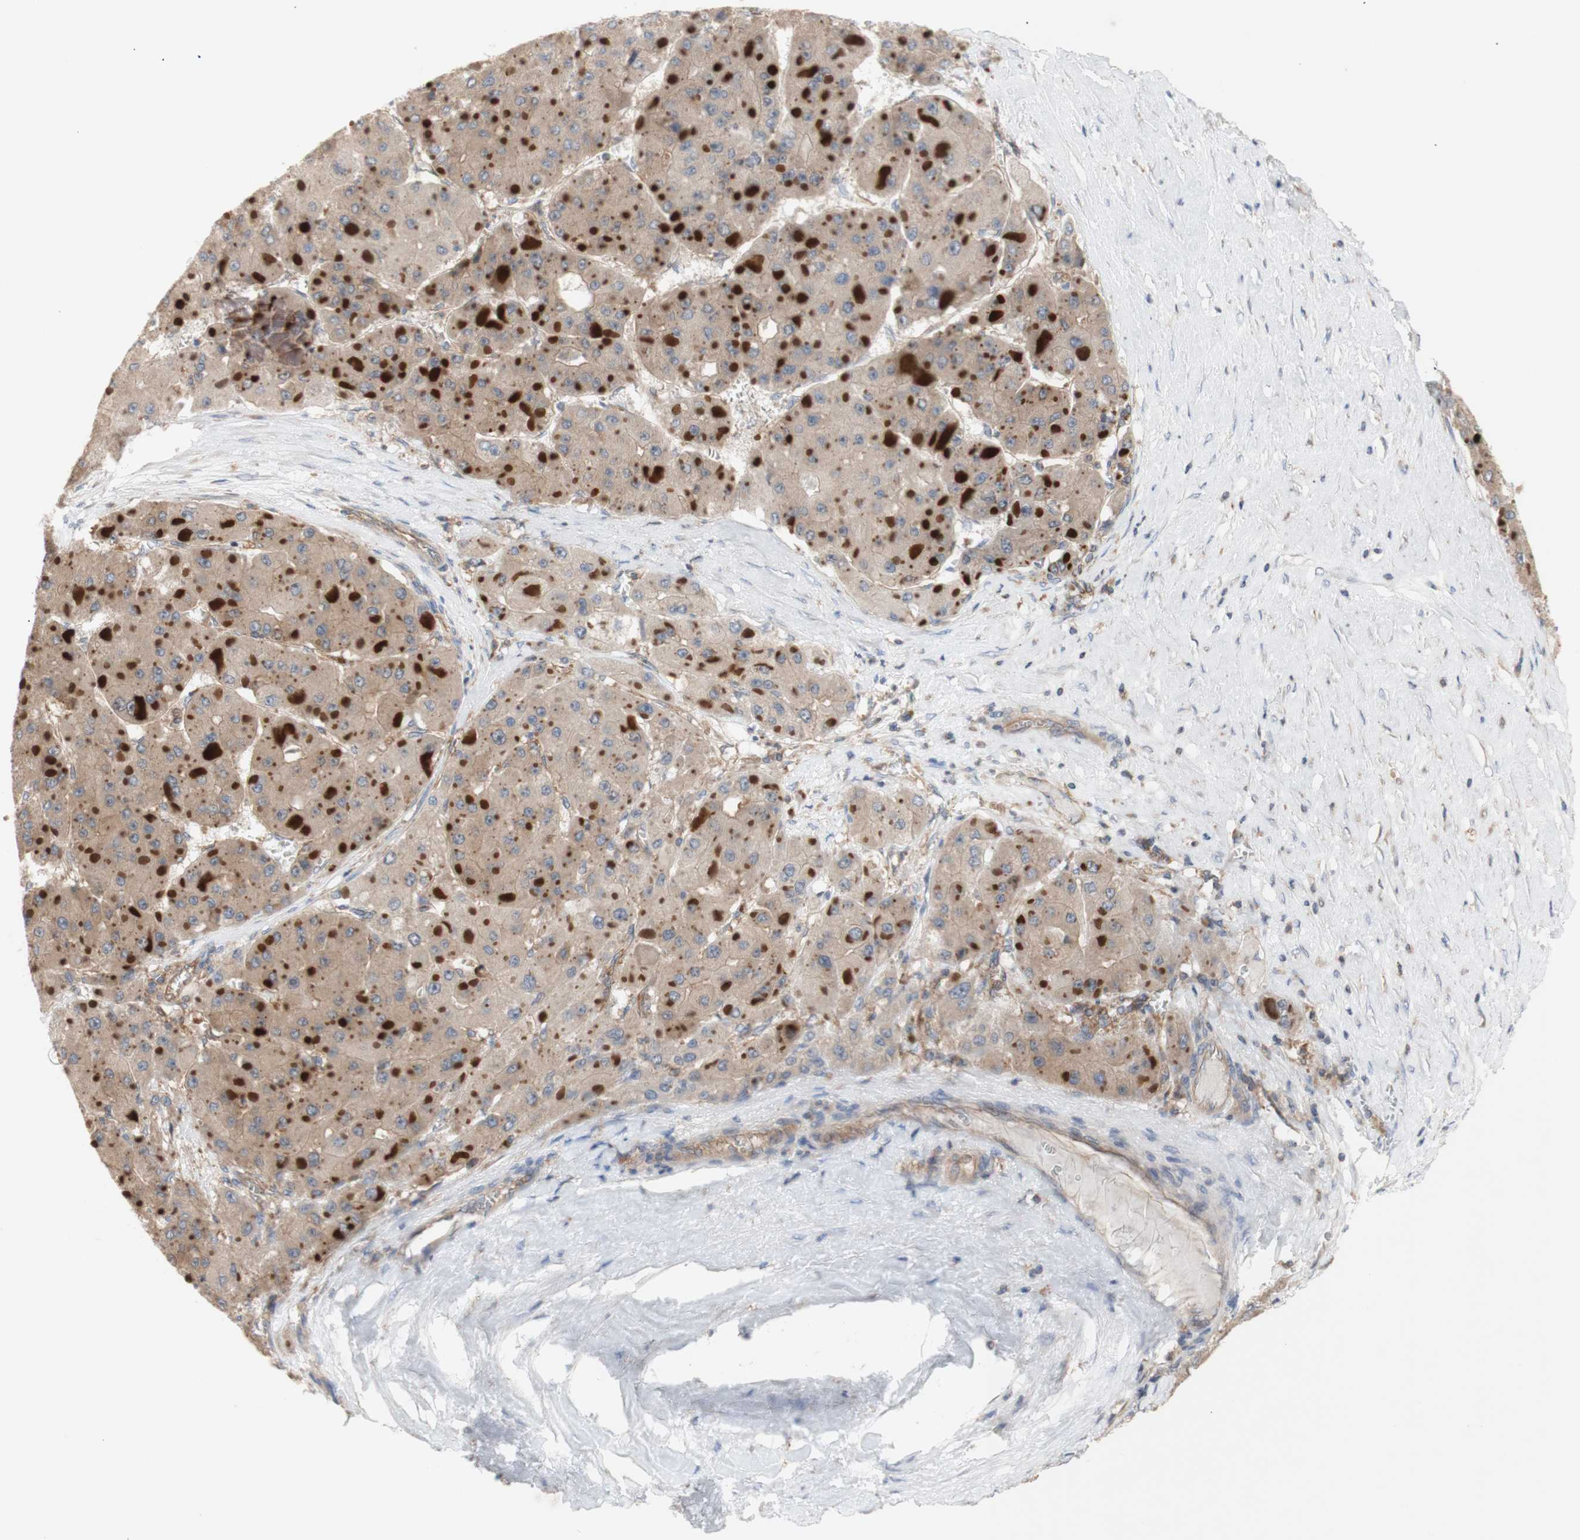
{"staining": {"intensity": "weak", "quantity": ">75%", "location": "cytoplasmic/membranous"}, "tissue": "liver cancer", "cell_type": "Tumor cells", "image_type": "cancer", "snomed": [{"axis": "morphology", "description": "Carcinoma, Hepatocellular, NOS"}, {"axis": "topography", "description": "Liver"}], "caption": "IHC of hepatocellular carcinoma (liver) exhibits low levels of weak cytoplasmic/membranous expression in about >75% of tumor cells.", "gene": "IKBKG", "patient": {"sex": "female", "age": 73}}